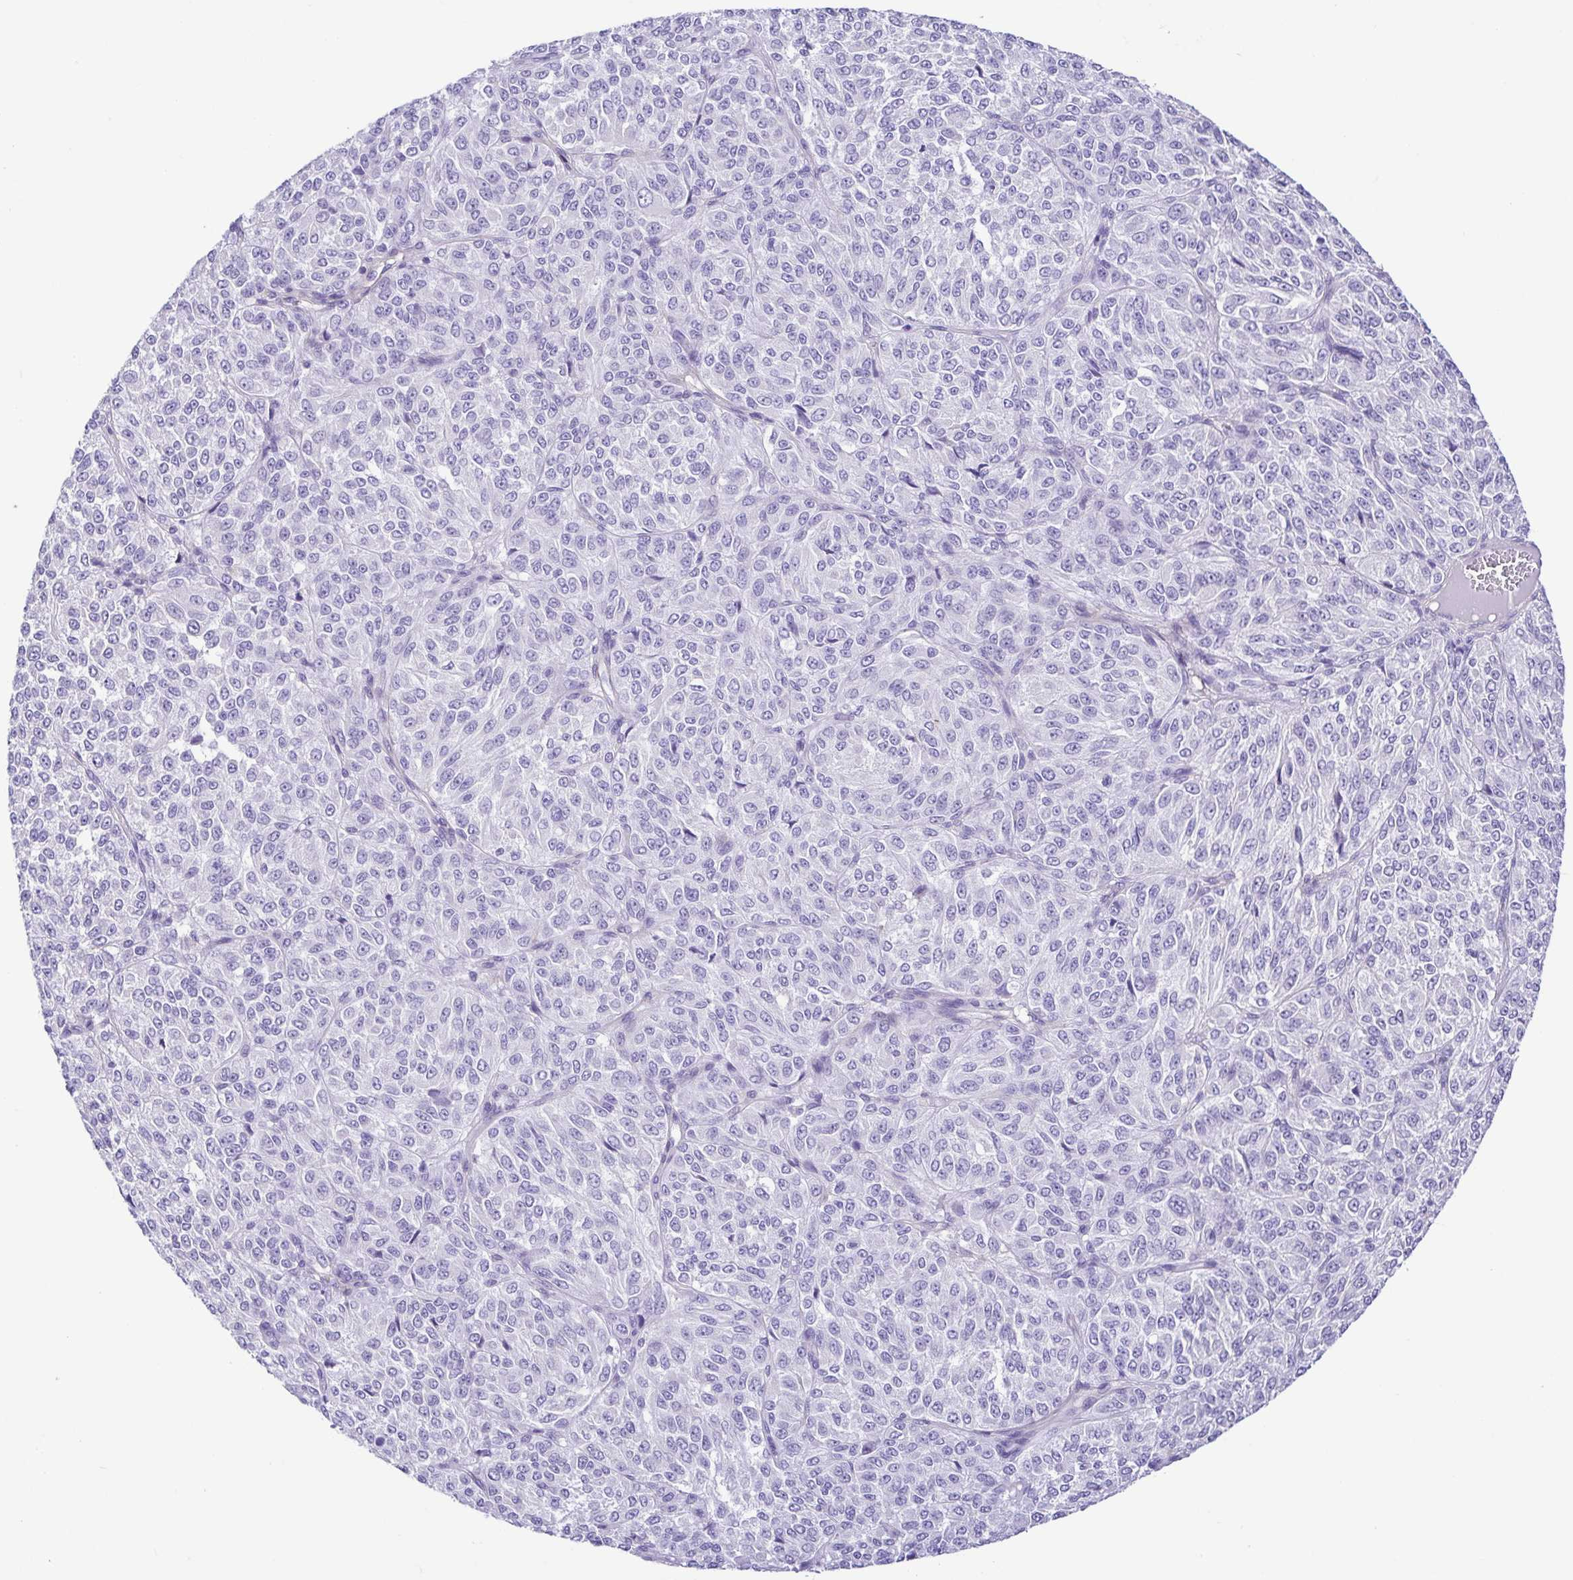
{"staining": {"intensity": "negative", "quantity": "none", "location": "none"}, "tissue": "melanoma", "cell_type": "Tumor cells", "image_type": "cancer", "snomed": [{"axis": "morphology", "description": "Malignant melanoma, Metastatic site"}, {"axis": "topography", "description": "Brain"}], "caption": "This is an IHC micrograph of malignant melanoma (metastatic site). There is no staining in tumor cells.", "gene": "GPR182", "patient": {"sex": "female", "age": 56}}